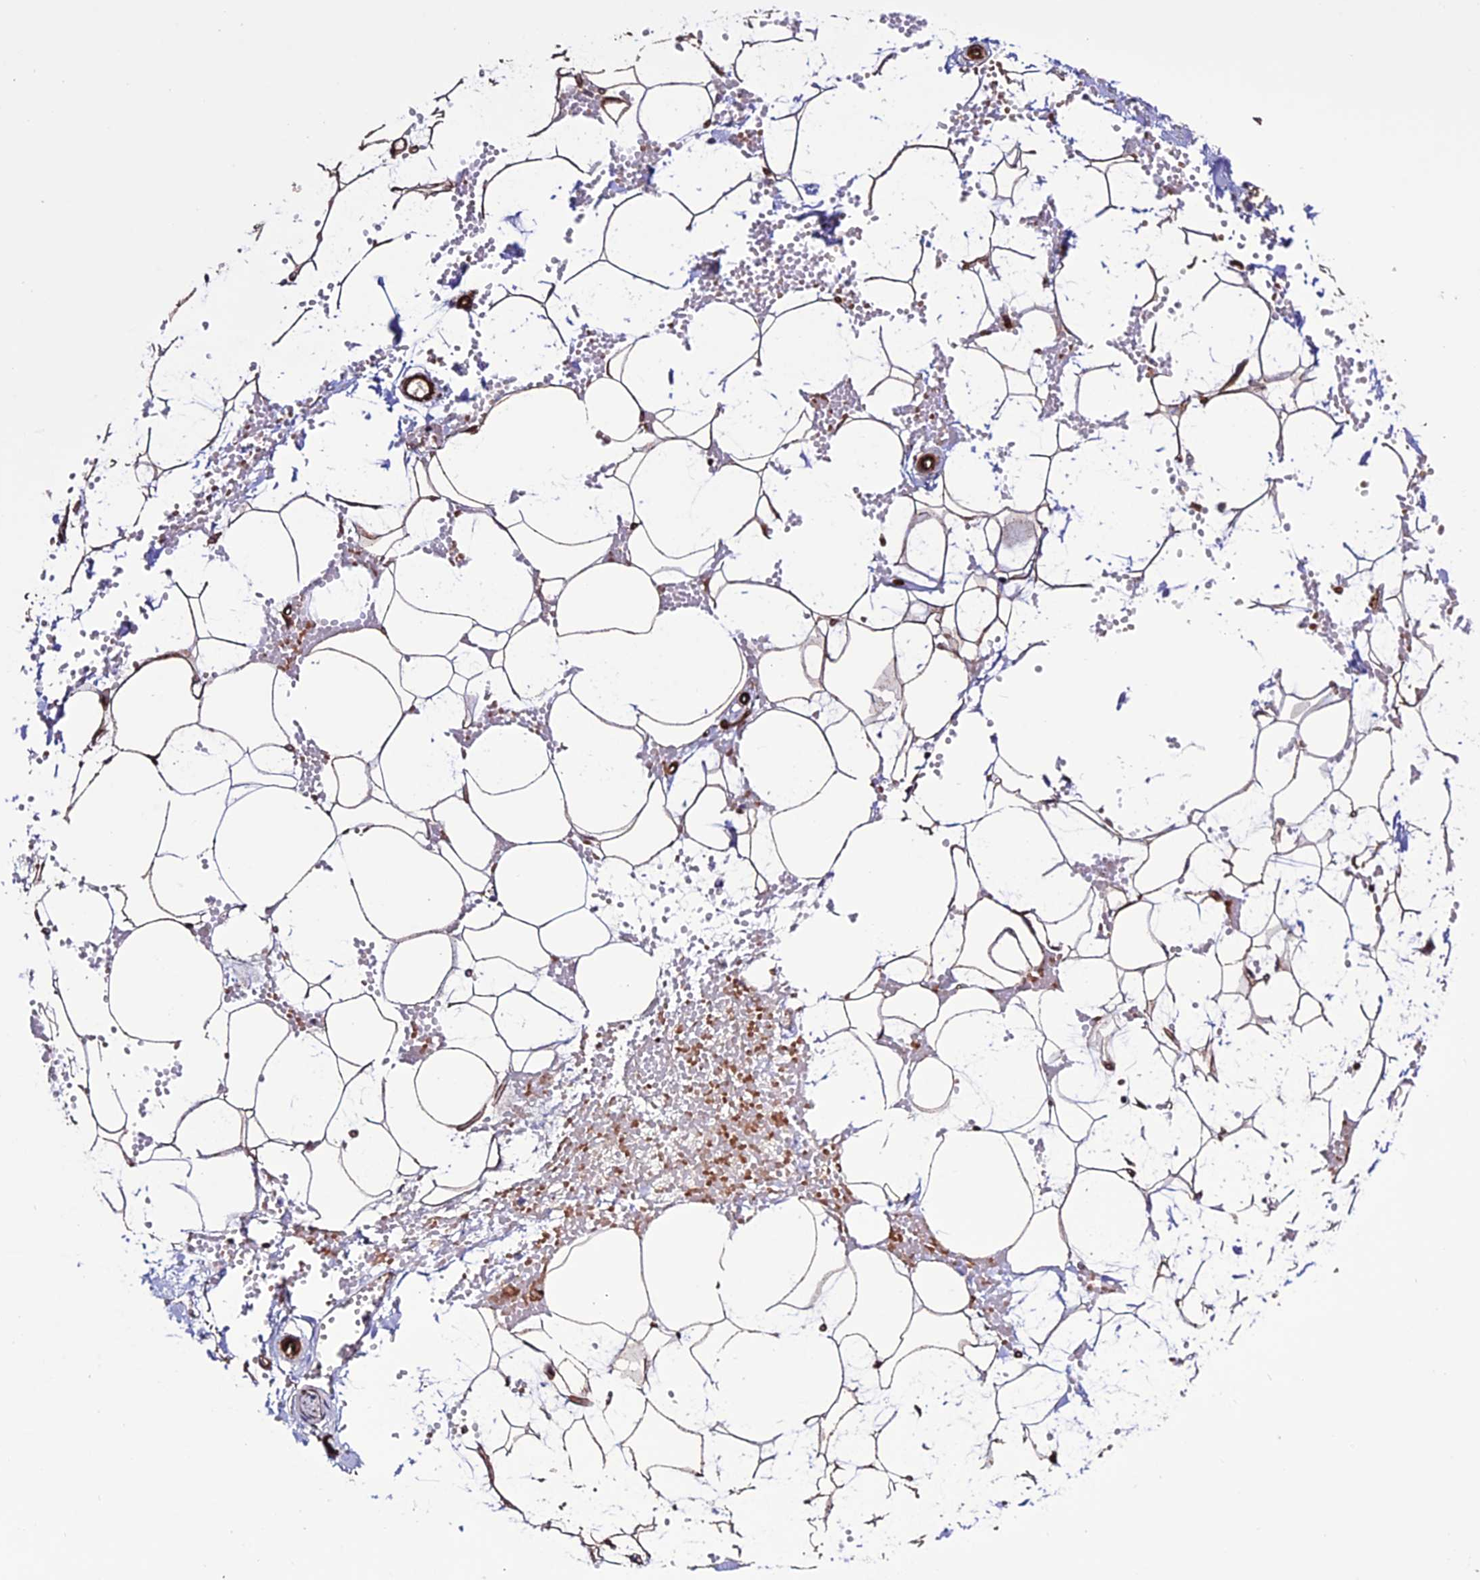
{"staining": {"intensity": "moderate", "quantity": "25%-75%", "location": "cytoplasmic/membranous"}, "tissue": "adipose tissue", "cell_type": "Adipocytes", "image_type": "normal", "snomed": [{"axis": "morphology", "description": "Normal tissue, NOS"}, {"axis": "topography", "description": "Breast"}], "caption": "Normal adipose tissue was stained to show a protein in brown. There is medium levels of moderate cytoplasmic/membranous staining in about 25%-75% of adipocytes.", "gene": "REX1BD", "patient": {"sex": "female", "age": 23}}